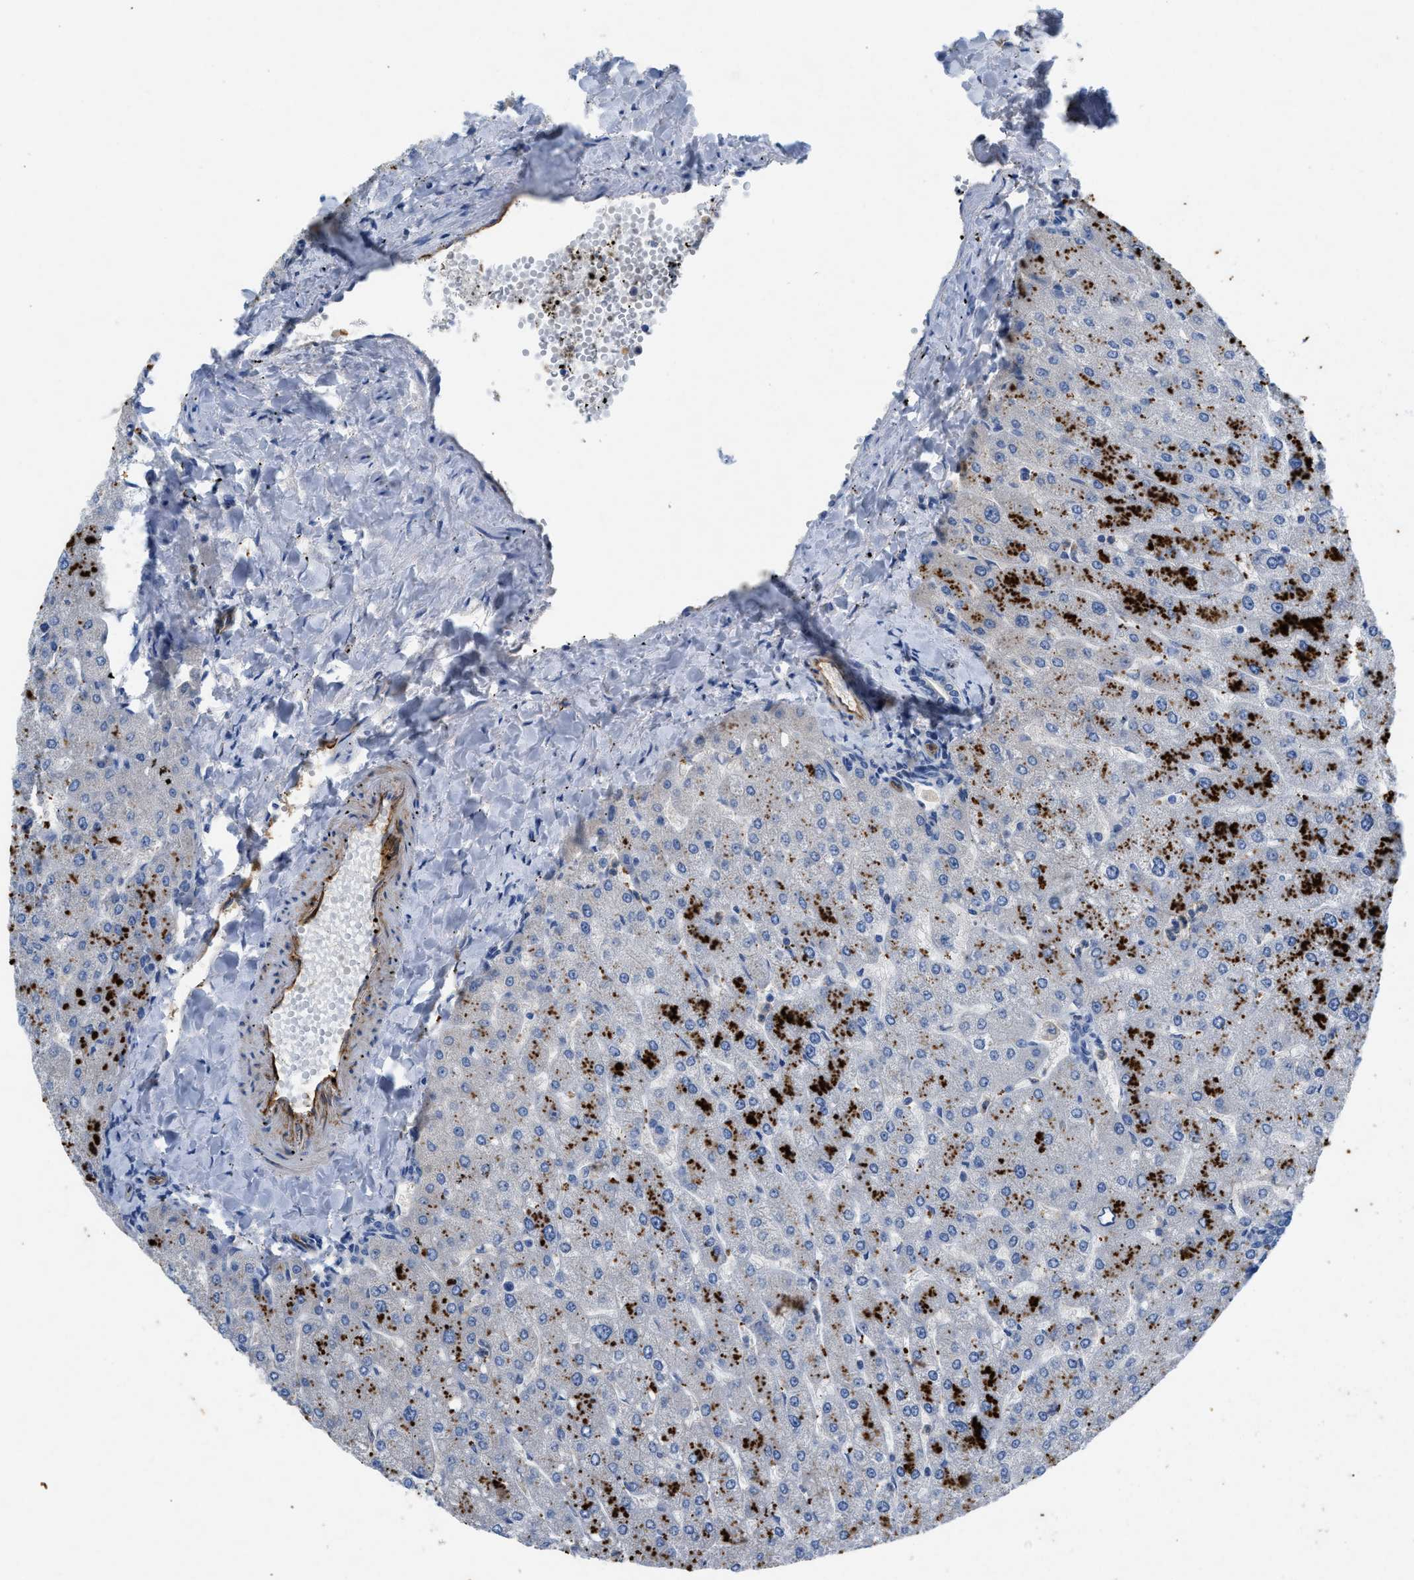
{"staining": {"intensity": "negative", "quantity": "none", "location": "none"}, "tissue": "liver", "cell_type": "Cholangiocytes", "image_type": "normal", "snomed": [{"axis": "morphology", "description": "Normal tissue, NOS"}, {"axis": "topography", "description": "Liver"}], "caption": "There is no significant staining in cholangiocytes of liver.", "gene": "SPEG", "patient": {"sex": "male", "age": 55}}